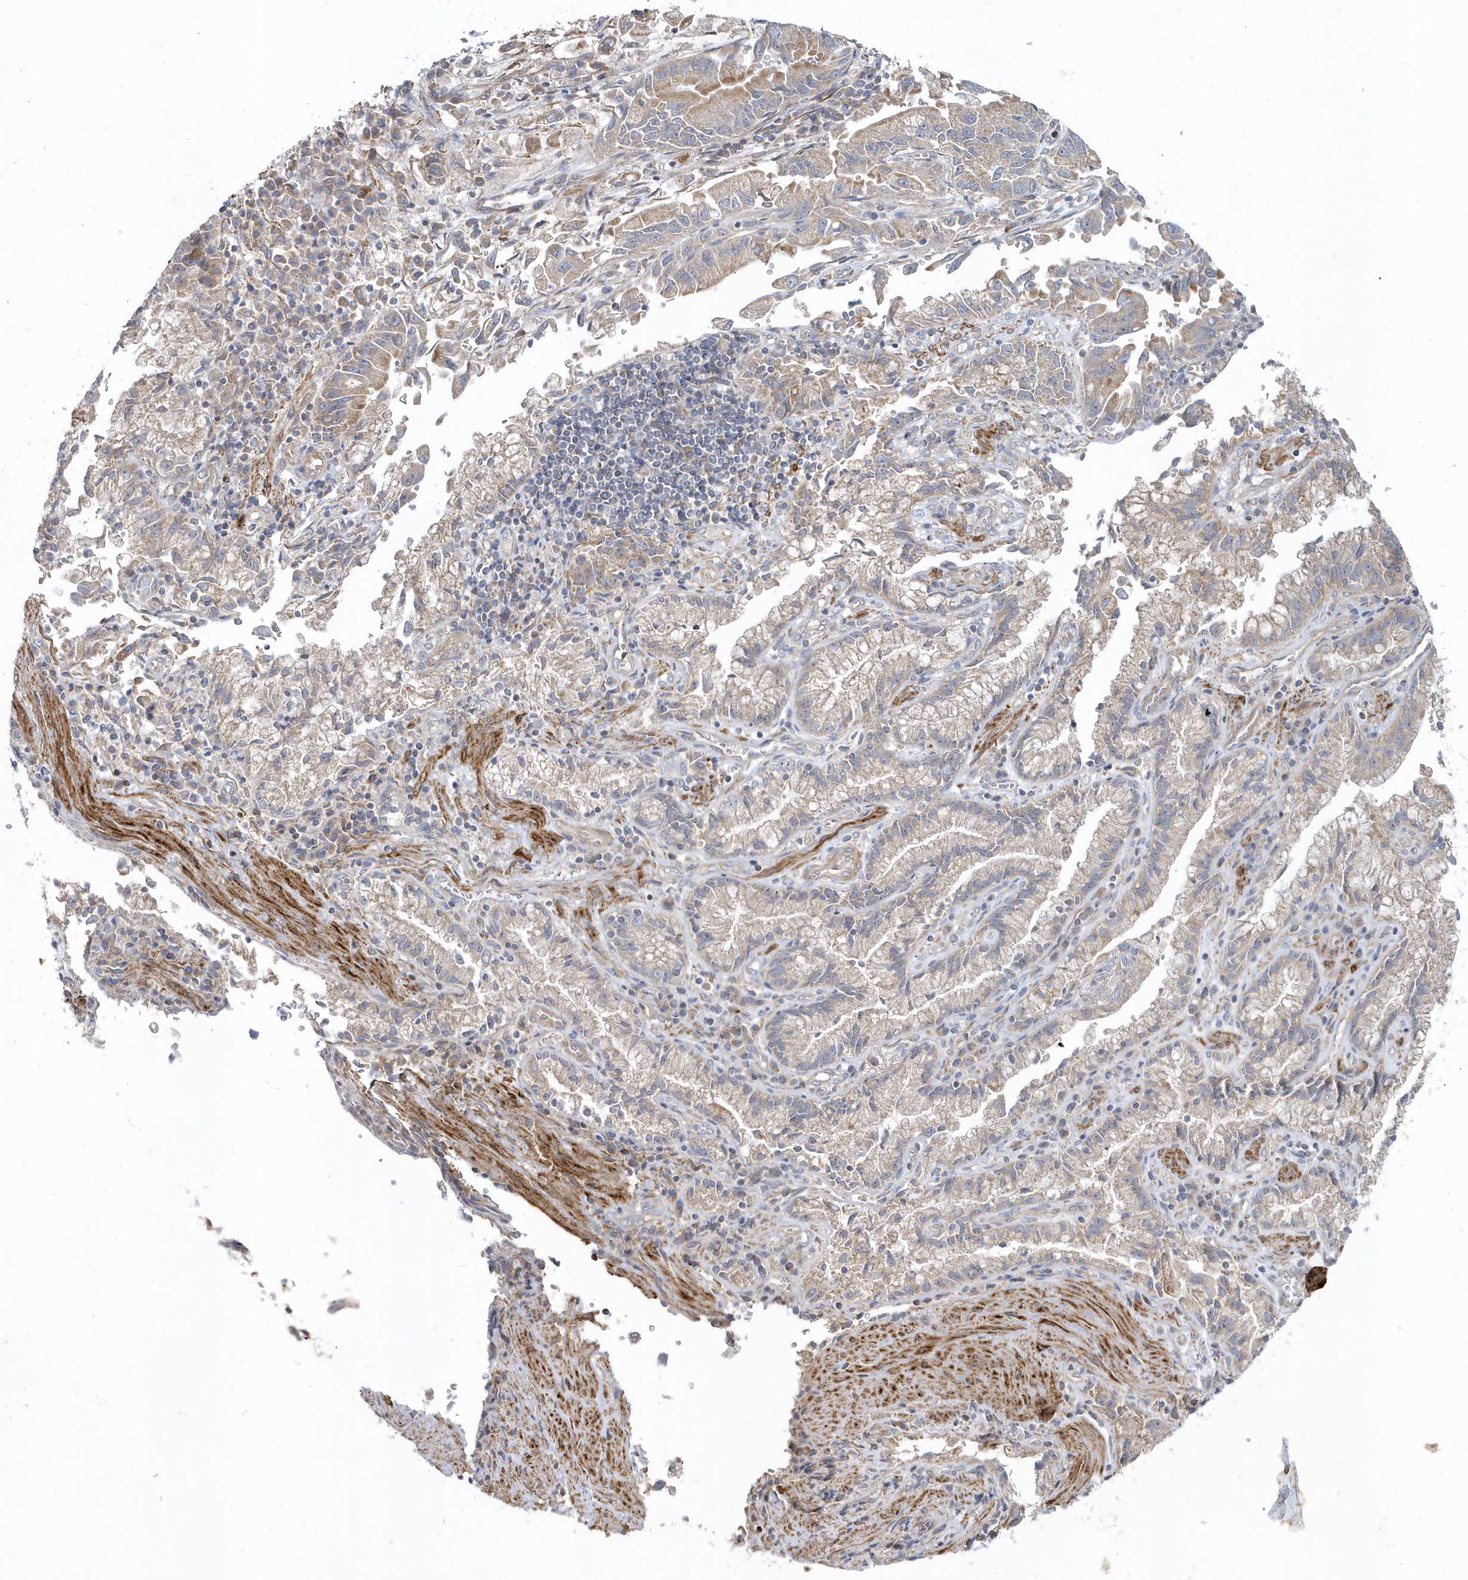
{"staining": {"intensity": "moderate", "quantity": "25%-75%", "location": "cytoplasmic/membranous"}, "tissue": "stomach cancer", "cell_type": "Tumor cells", "image_type": "cancer", "snomed": [{"axis": "morphology", "description": "Adenocarcinoma, NOS"}, {"axis": "topography", "description": "Stomach"}], "caption": "Brown immunohistochemical staining in stomach cancer (adenocarcinoma) displays moderate cytoplasmic/membranous positivity in approximately 25%-75% of tumor cells. (DAB (3,3'-diaminobenzidine) IHC, brown staining for protein, blue staining for nuclei).", "gene": "LEXM", "patient": {"sex": "male", "age": 62}}